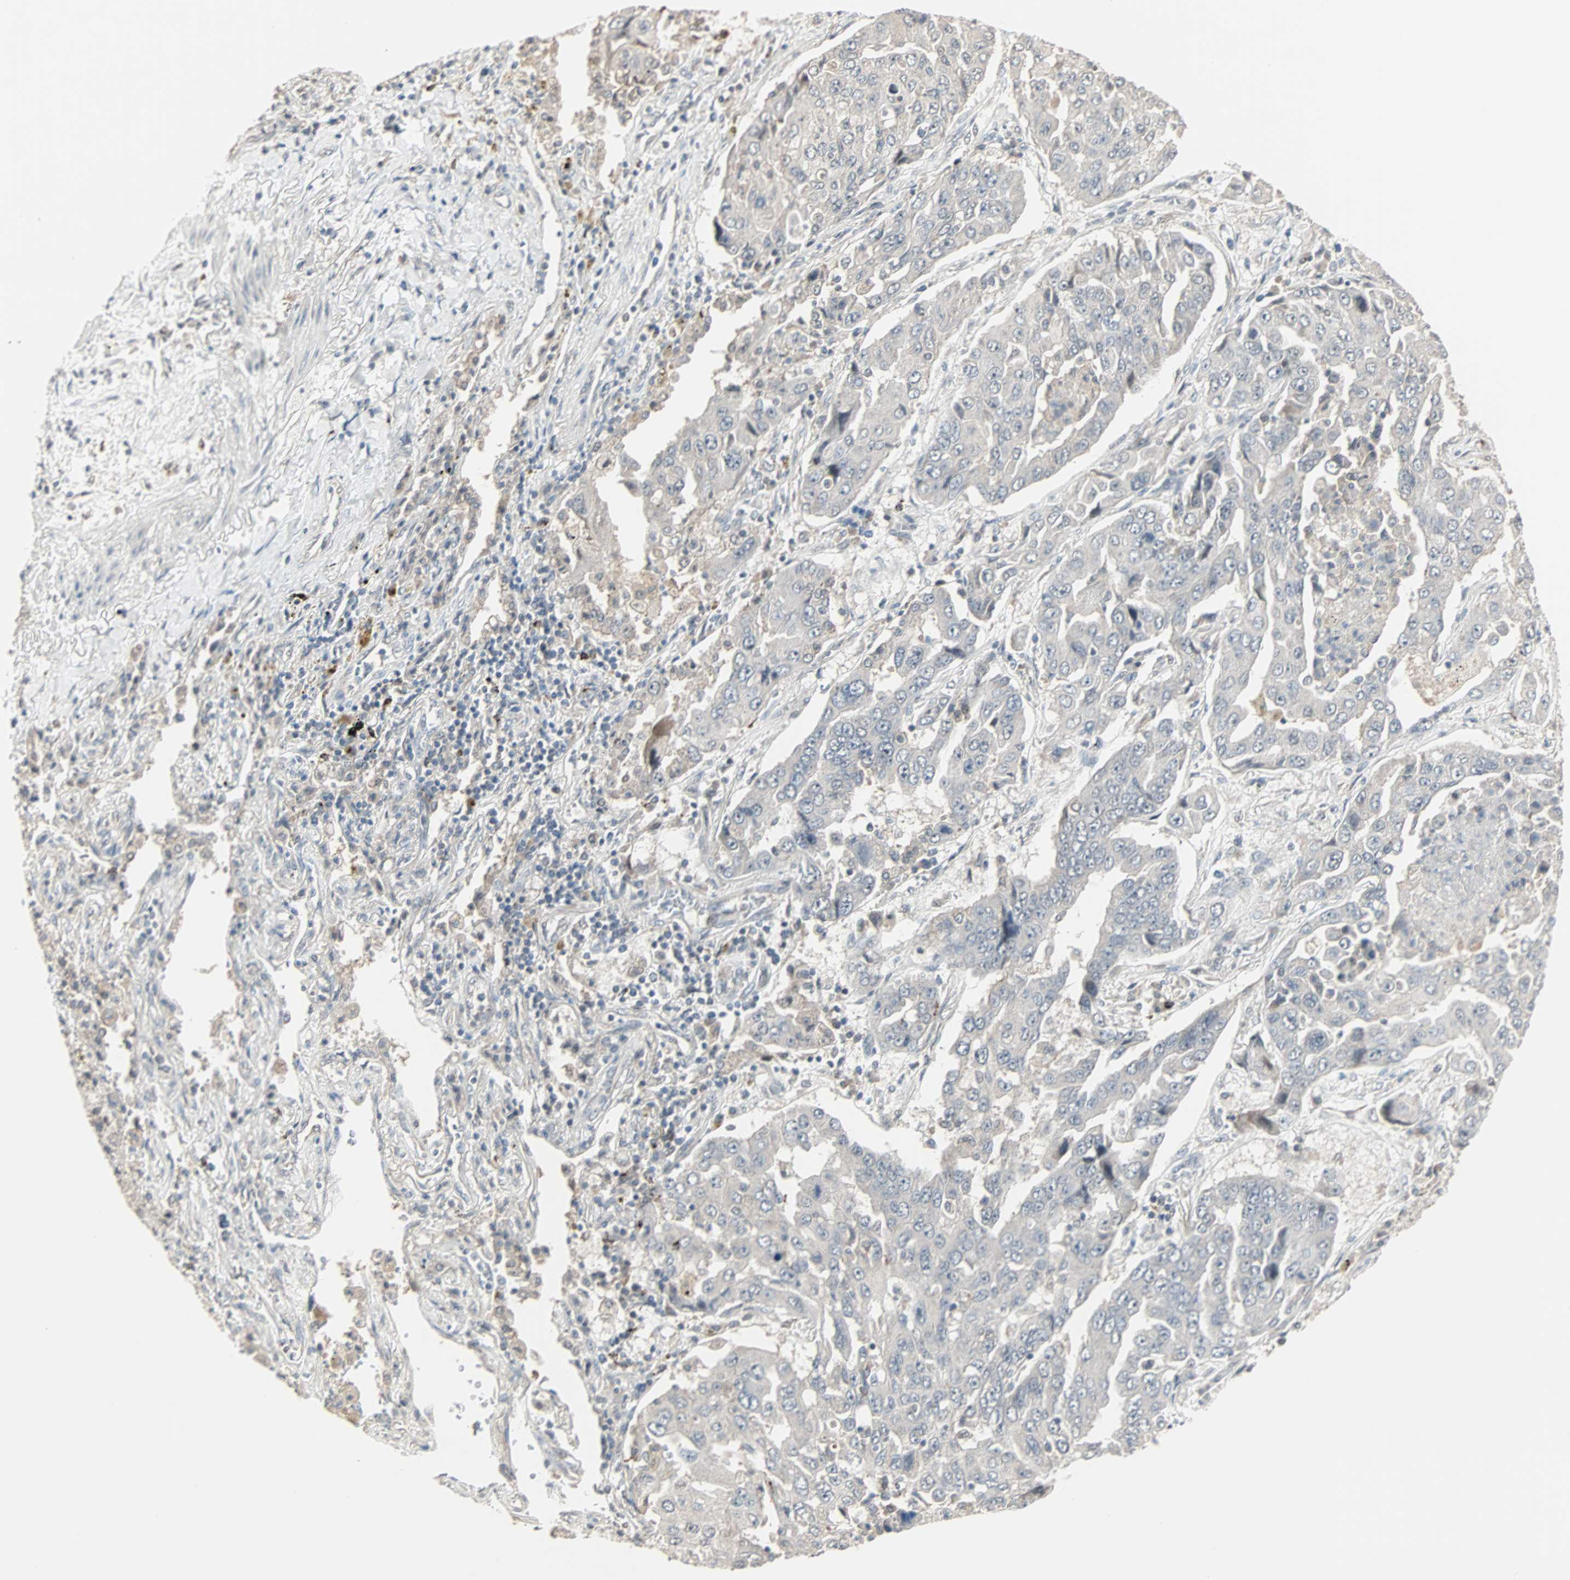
{"staining": {"intensity": "weak", "quantity": "<25%", "location": "cytoplasmic/membranous"}, "tissue": "lung cancer", "cell_type": "Tumor cells", "image_type": "cancer", "snomed": [{"axis": "morphology", "description": "Adenocarcinoma, NOS"}, {"axis": "topography", "description": "Lung"}], "caption": "Lung cancer was stained to show a protein in brown. There is no significant expression in tumor cells. The staining is performed using DAB brown chromogen with nuclei counter-stained in using hematoxylin.", "gene": "KDM4A", "patient": {"sex": "female", "age": 65}}